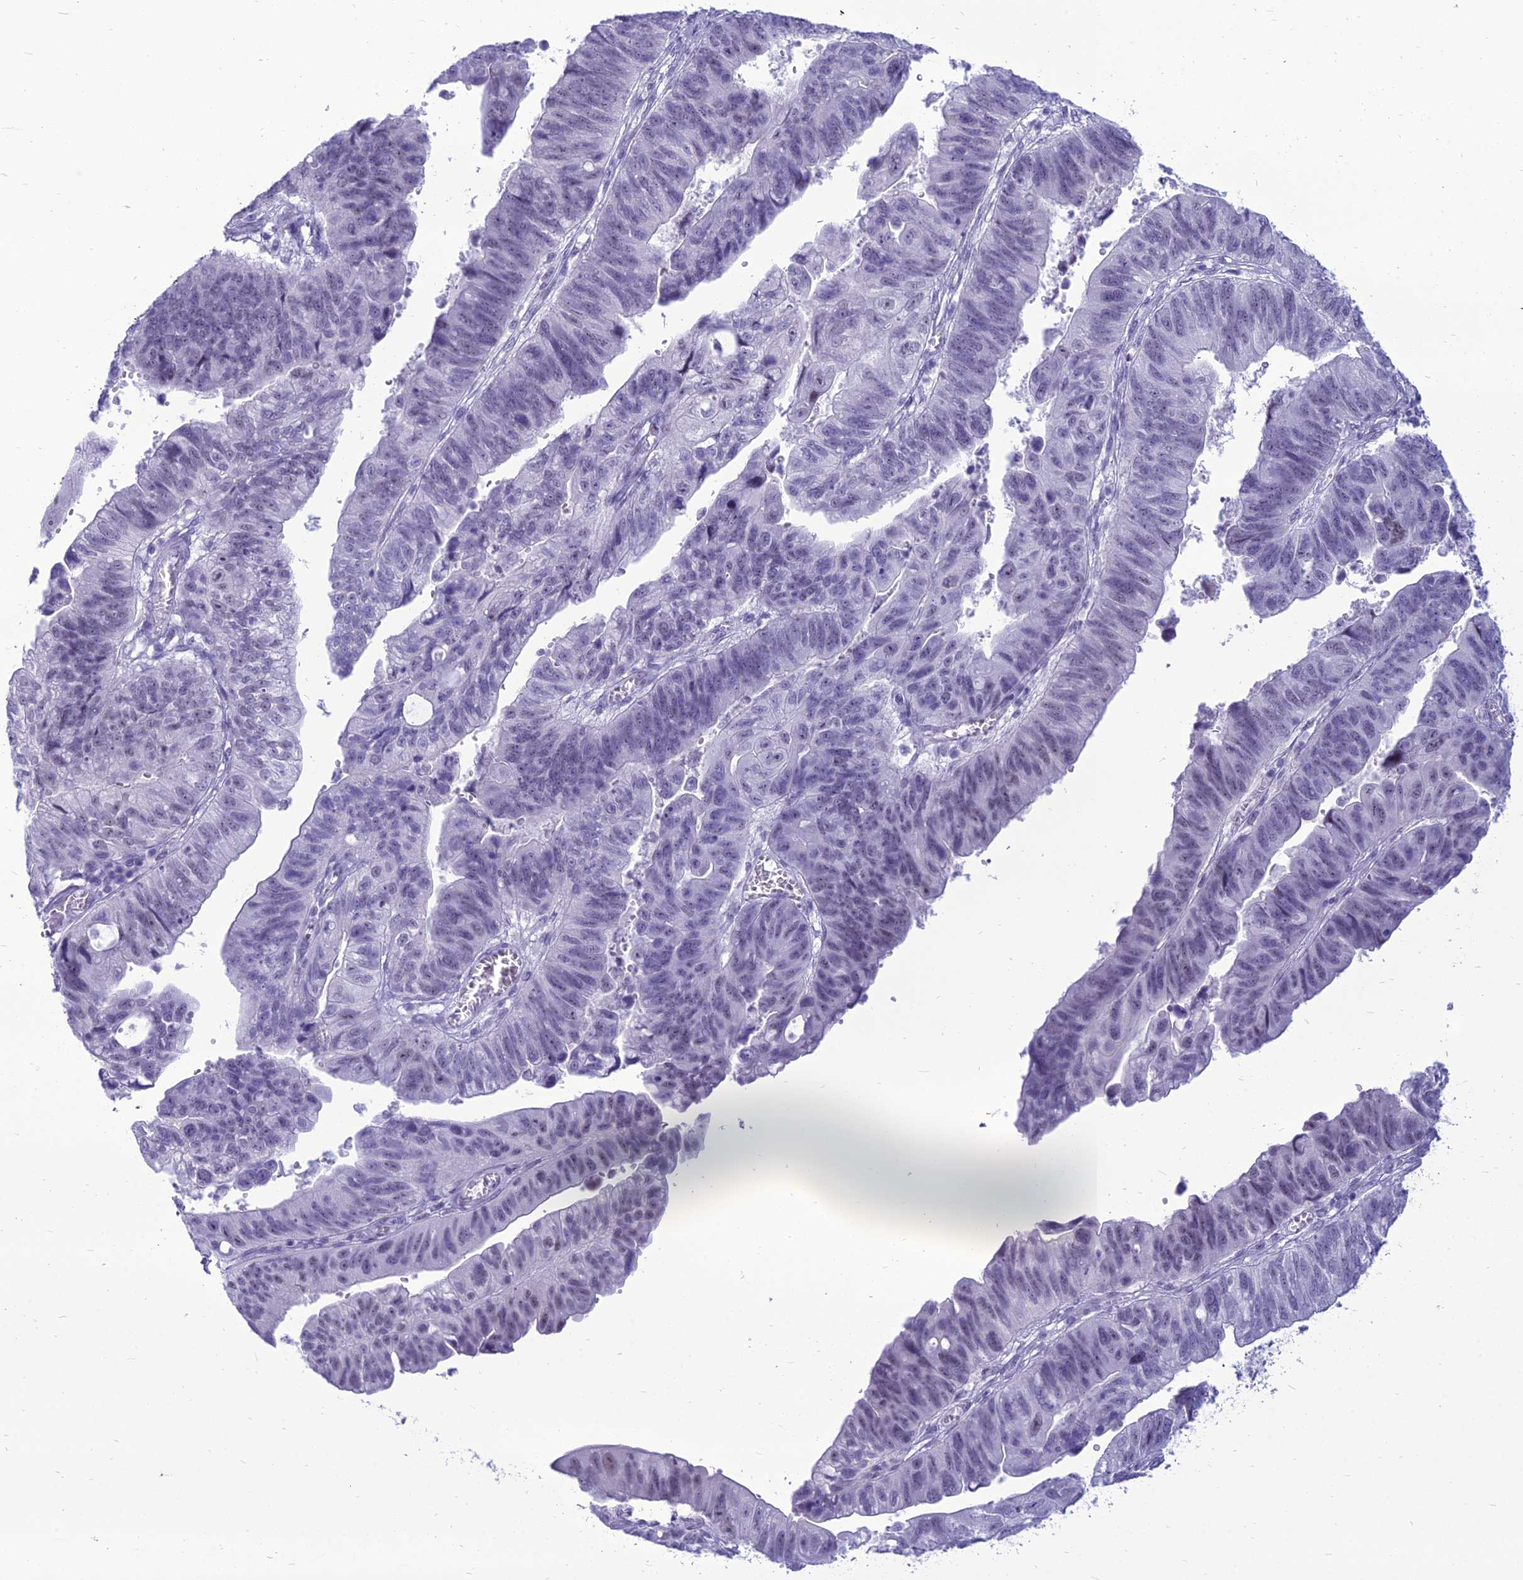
{"staining": {"intensity": "negative", "quantity": "none", "location": "none"}, "tissue": "stomach cancer", "cell_type": "Tumor cells", "image_type": "cancer", "snomed": [{"axis": "morphology", "description": "Adenocarcinoma, NOS"}, {"axis": "topography", "description": "Stomach"}], "caption": "The histopathology image reveals no staining of tumor cells in stomach cancer.", "gene": "DHX40", "patient": {"sex": "male", "age": 59}}